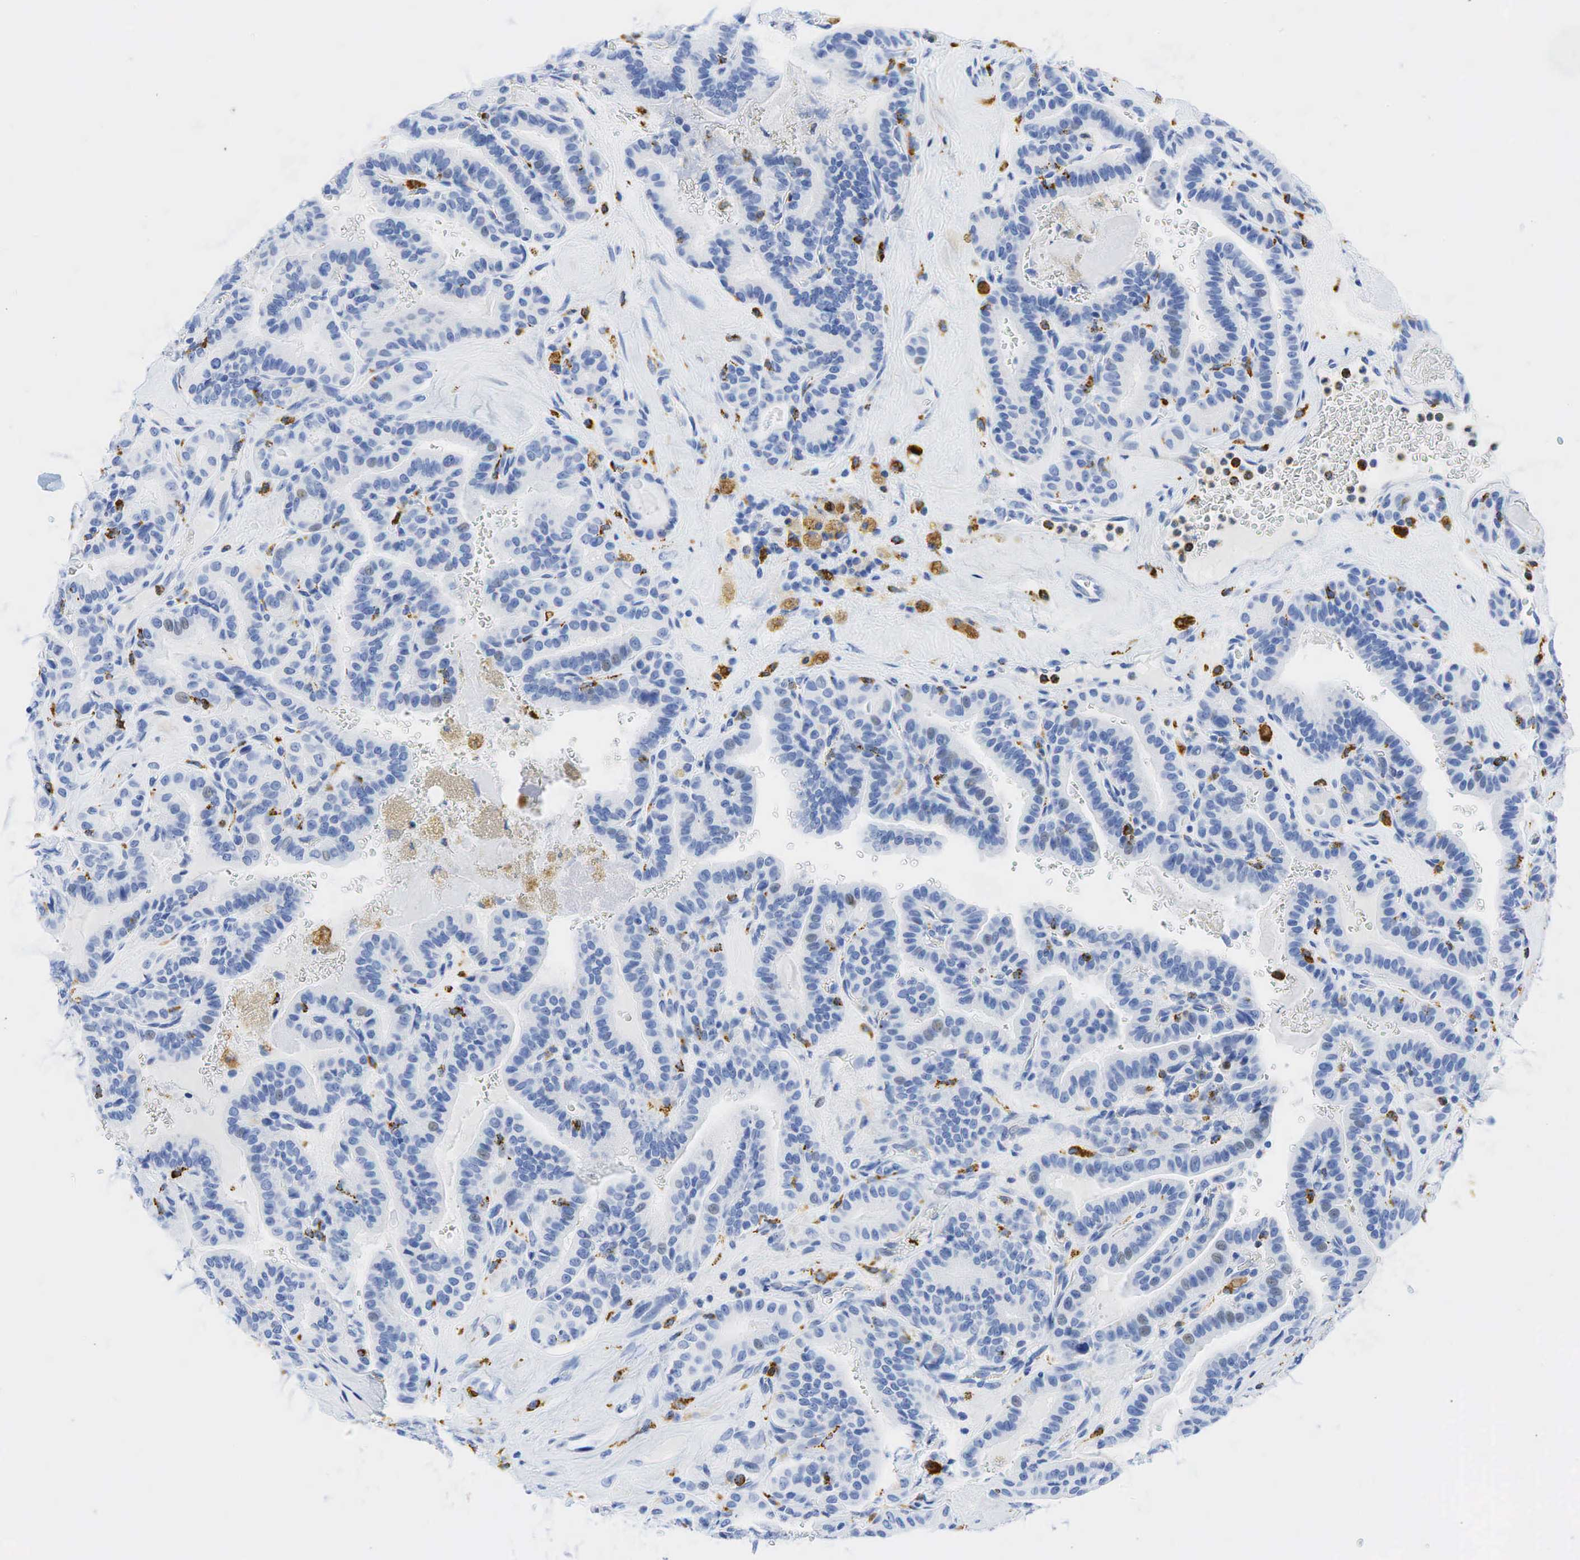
{"staining": {"intensity": "negative", "quantity": "none", "location": "none"}, "tissue": "thyroid cancer", "cell_type": "Tumor cells", "image_type": "cancer", "snomed": [{"axis": "morphology", "description": "Papillary adenocarcinoma, NOS"}, {"axis": "topography", "description": "Thyroid gland"}], "caption": "Immunohistochemical staining of thyroid papillary adenocarcinoma demonstrates no significant positivity in tumor cells. (DAB immunohistochemistry, high magnification).", "gene": "CD68", "patient": {"sex": "male", "age": 87}}